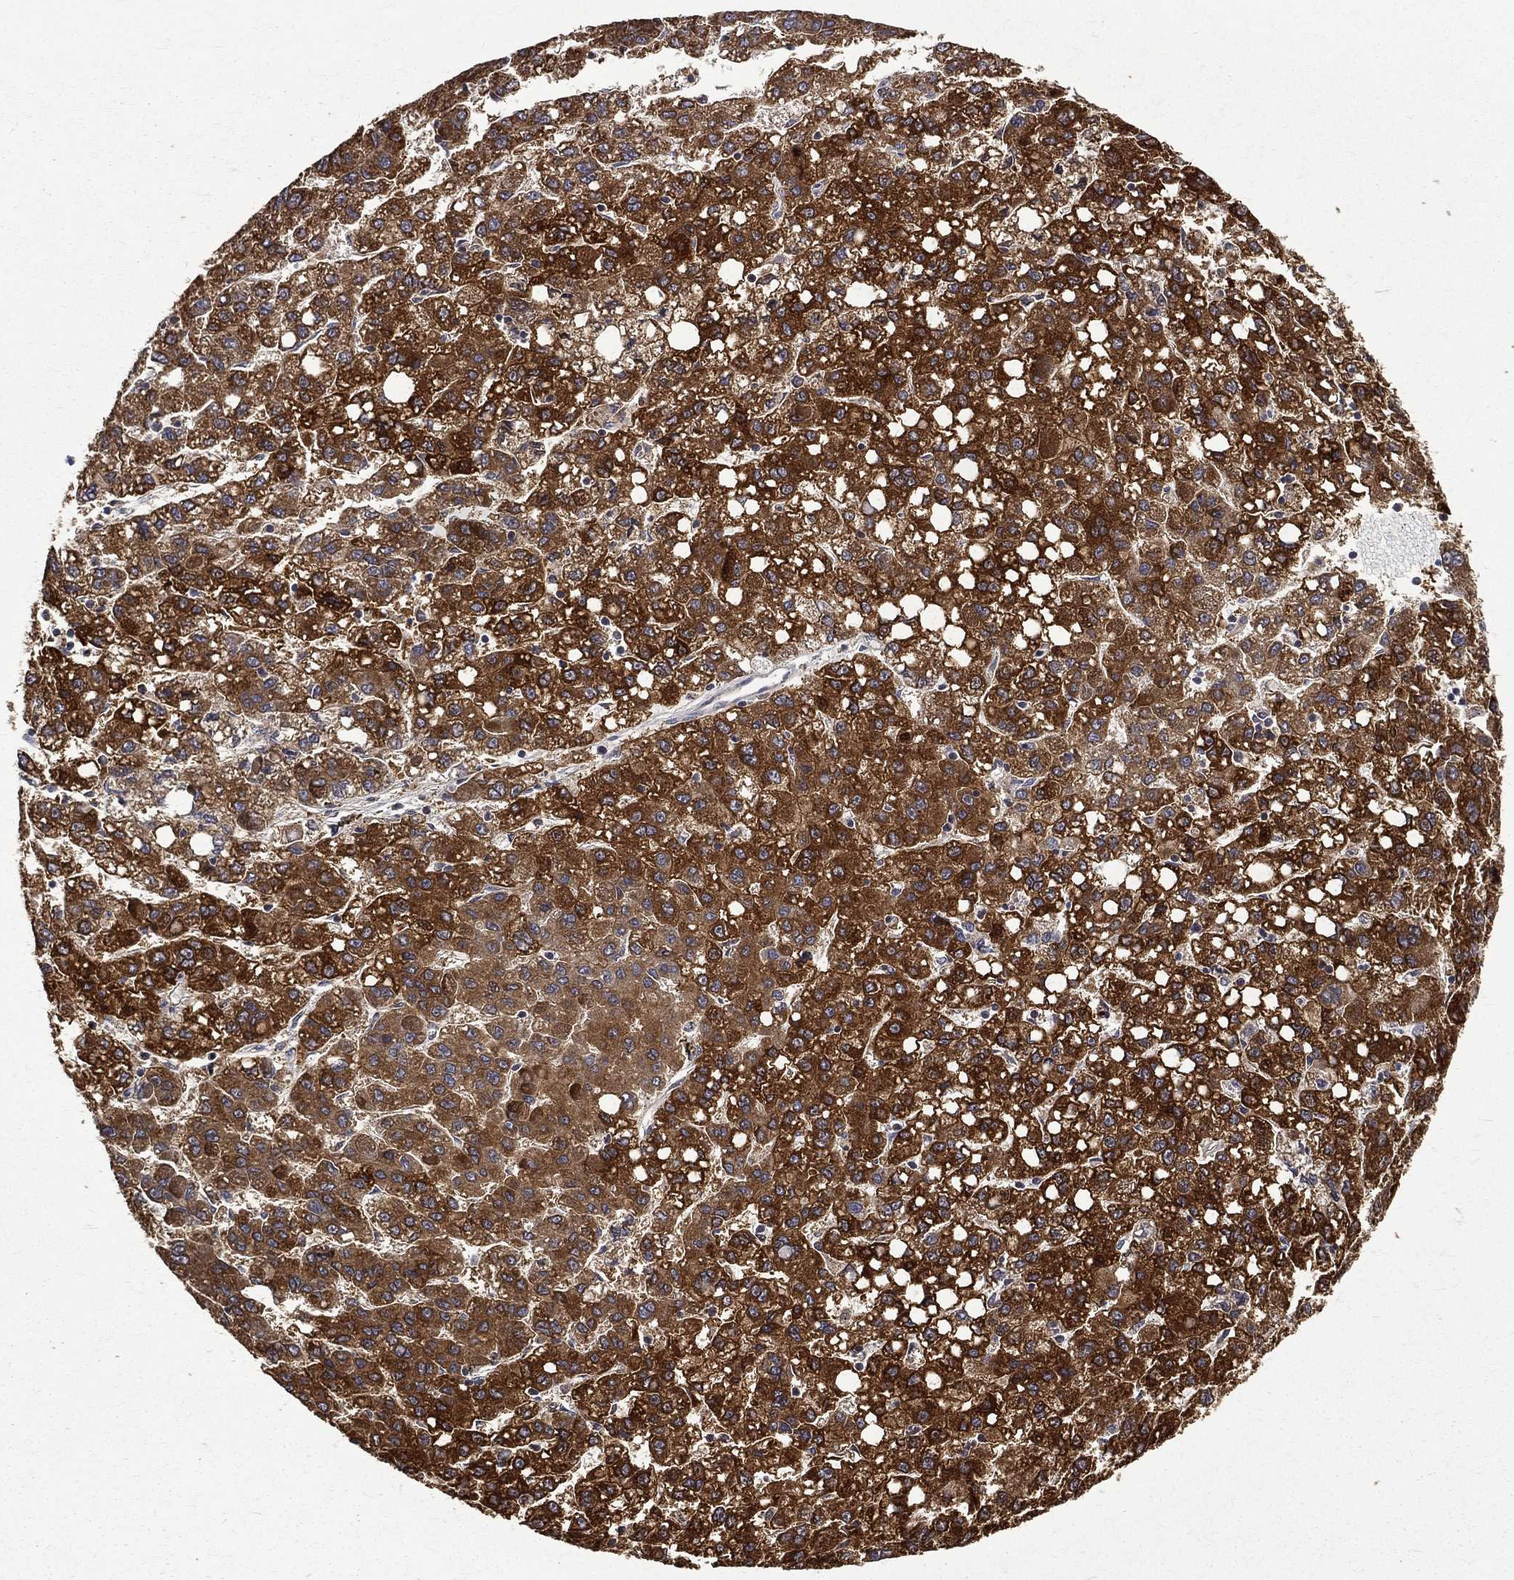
{"staining": {"intensity": "strong", "quantity": ">75%", "location": "cytoplasmic/membranous"}, "tissue": "liver cancer", "cell_type": "Tumor cells", "image_type": "cancer", "snomed": [{"axis": "morphology", "description": "Carcinoma, Hepatocellular, NOS"}, {"axis": "topography", "description": "Liver"}], "caption": "The micrograph exhibits a brown stain indicating the presence of a protein in the cytoplasmic/membranous of tumor cells in hepatocellular carcinoma (liver). The staining is performed using DAB brown chromogen to label protein expression. The nuclei are counter-stained blue using hematoxylin.", "gene": "RPGR", "patient": {"sex": "female", "age": 82}}